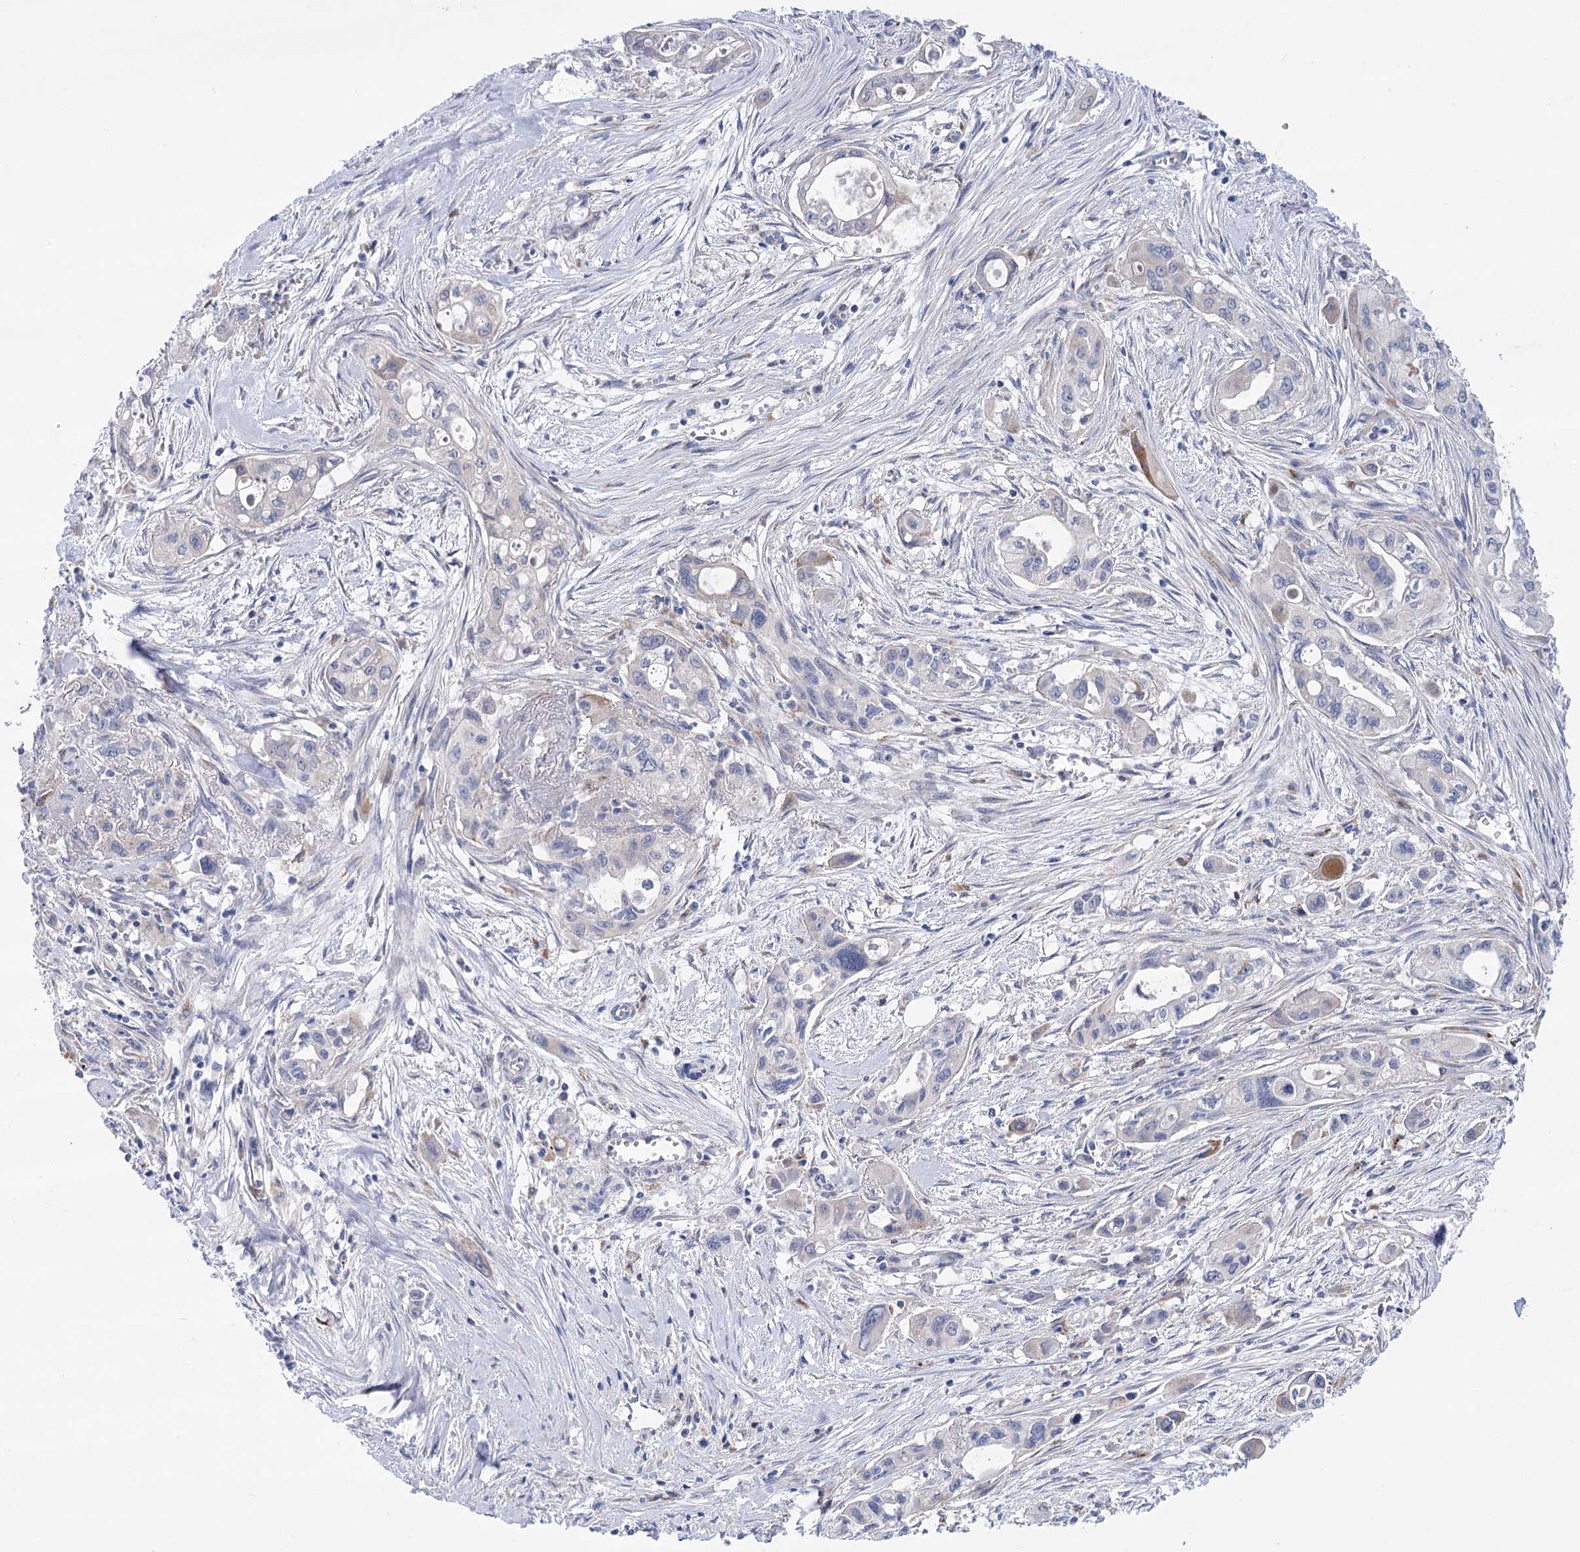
{"staining": {"intensity": "moderate", "quantity": "<25%", "location": "cytoplasmic/membranous"}, "tissue": "pancreatic cancer", "cell_type": "Tumor cells", "image_type": "cancer", "snomed": [{"axis": "morphology", "description": "Adenocarcinoma, NOS"}, {"axis": "topography", "description": "Pancreas"}], "caption": "Pancreatic adenocarcinoma stained with a brown dye shows moderate cytoplasmic/membranous positive positivity in about <25% of tumor cells.", "gene": "SIAE", "patient": {"sex": "male", "age": 75}}